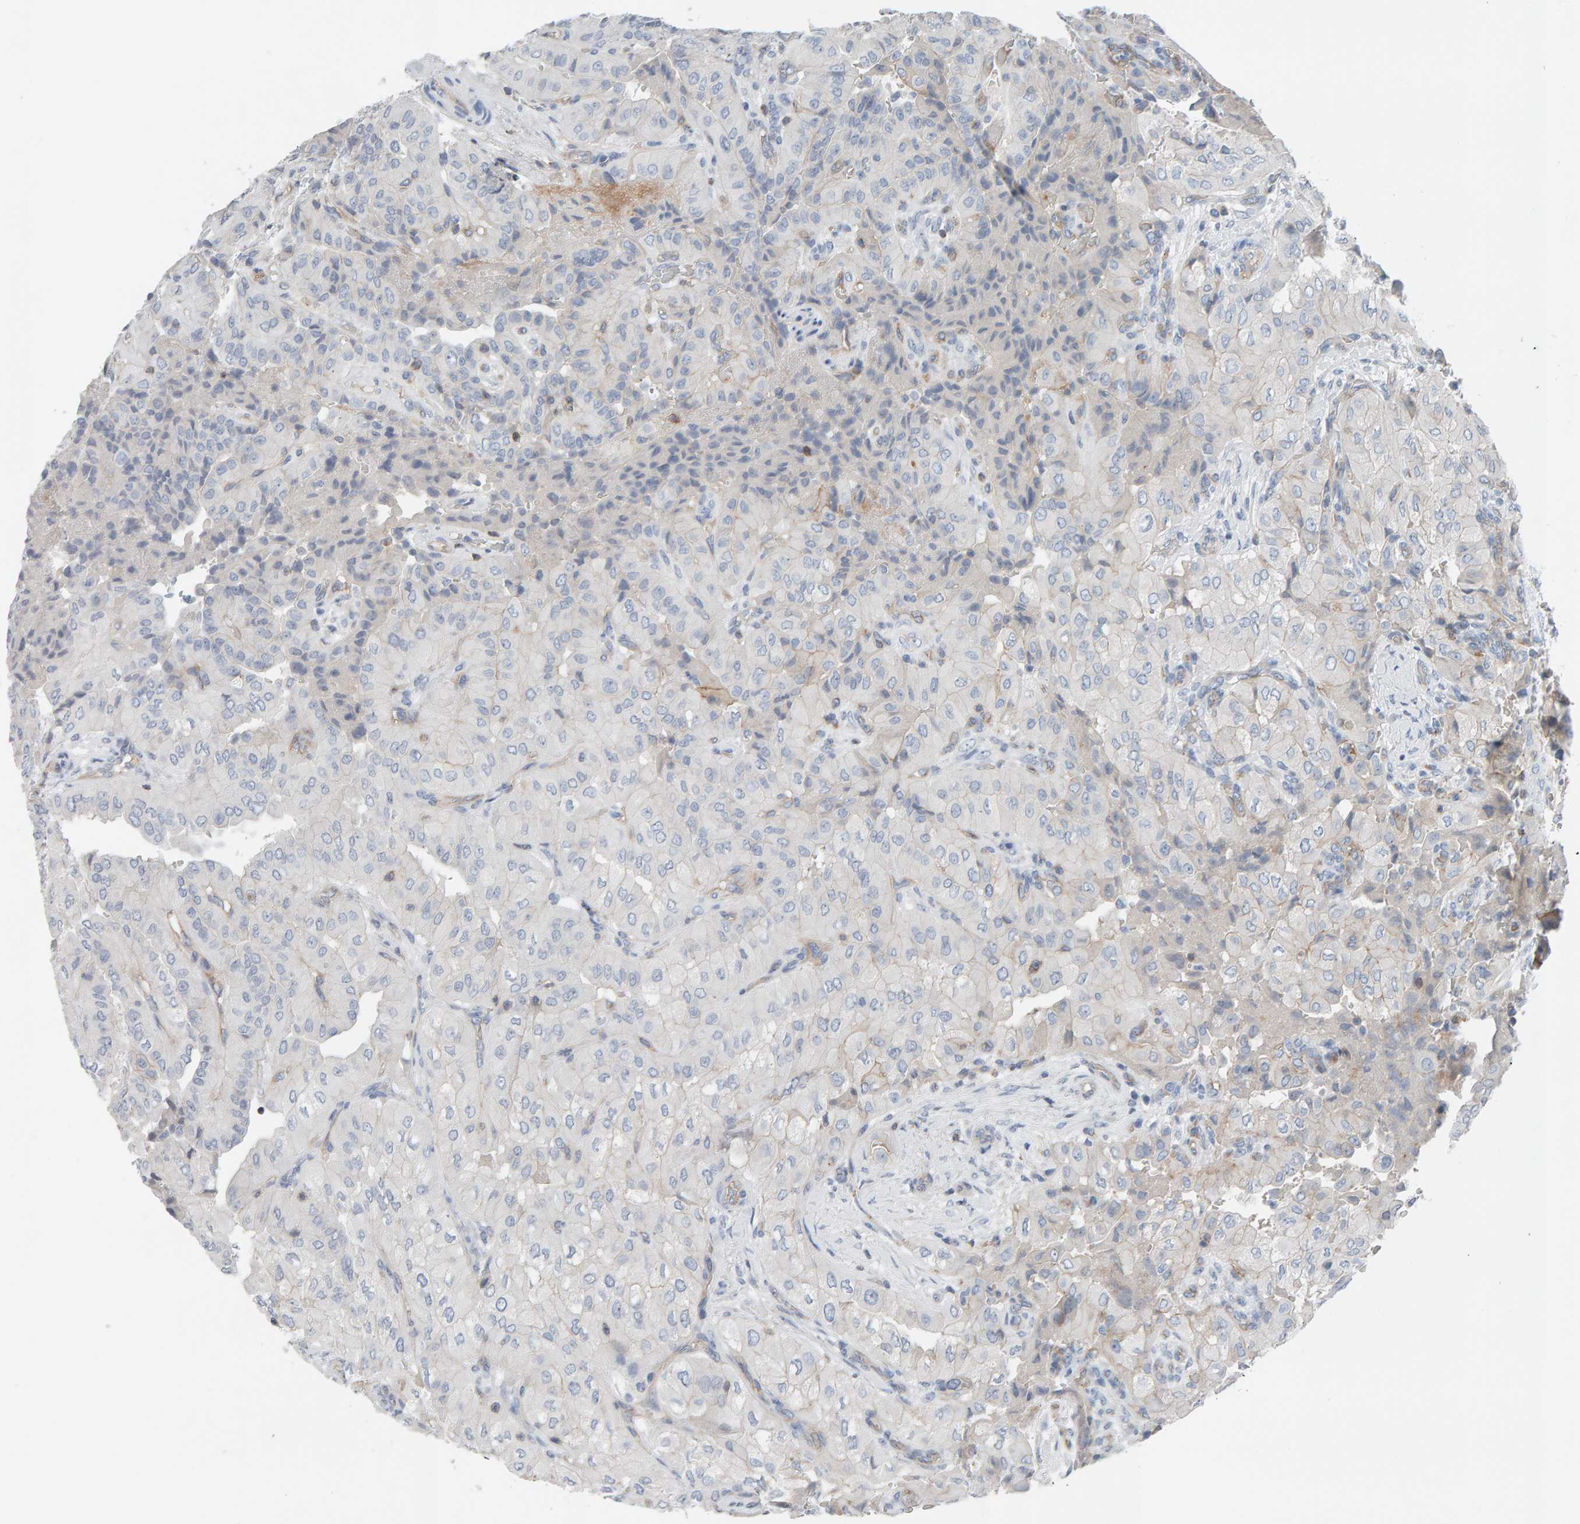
{"staining": {"intensity": "weak", "quantity": "<25%", "location": "cytoplasmic/membranous"}, "tissue": "thyroid cancer", "cell_type": "Tumor cells", "image_type": "cancer", "snomed": [{"axis": "morphology", "description": "Papillary adenocarcinoma, NOS"}, {"axis": "topography", "description": "Thyroid gland"}], "caption": "This is an immunohistochemistry (IHC) photomicrograph of human papillary adenocarcinoma (thyroid). There is no expression in tumor cells.", "gene": "FYN", "patient": {"sex": "female", "age": 59}}